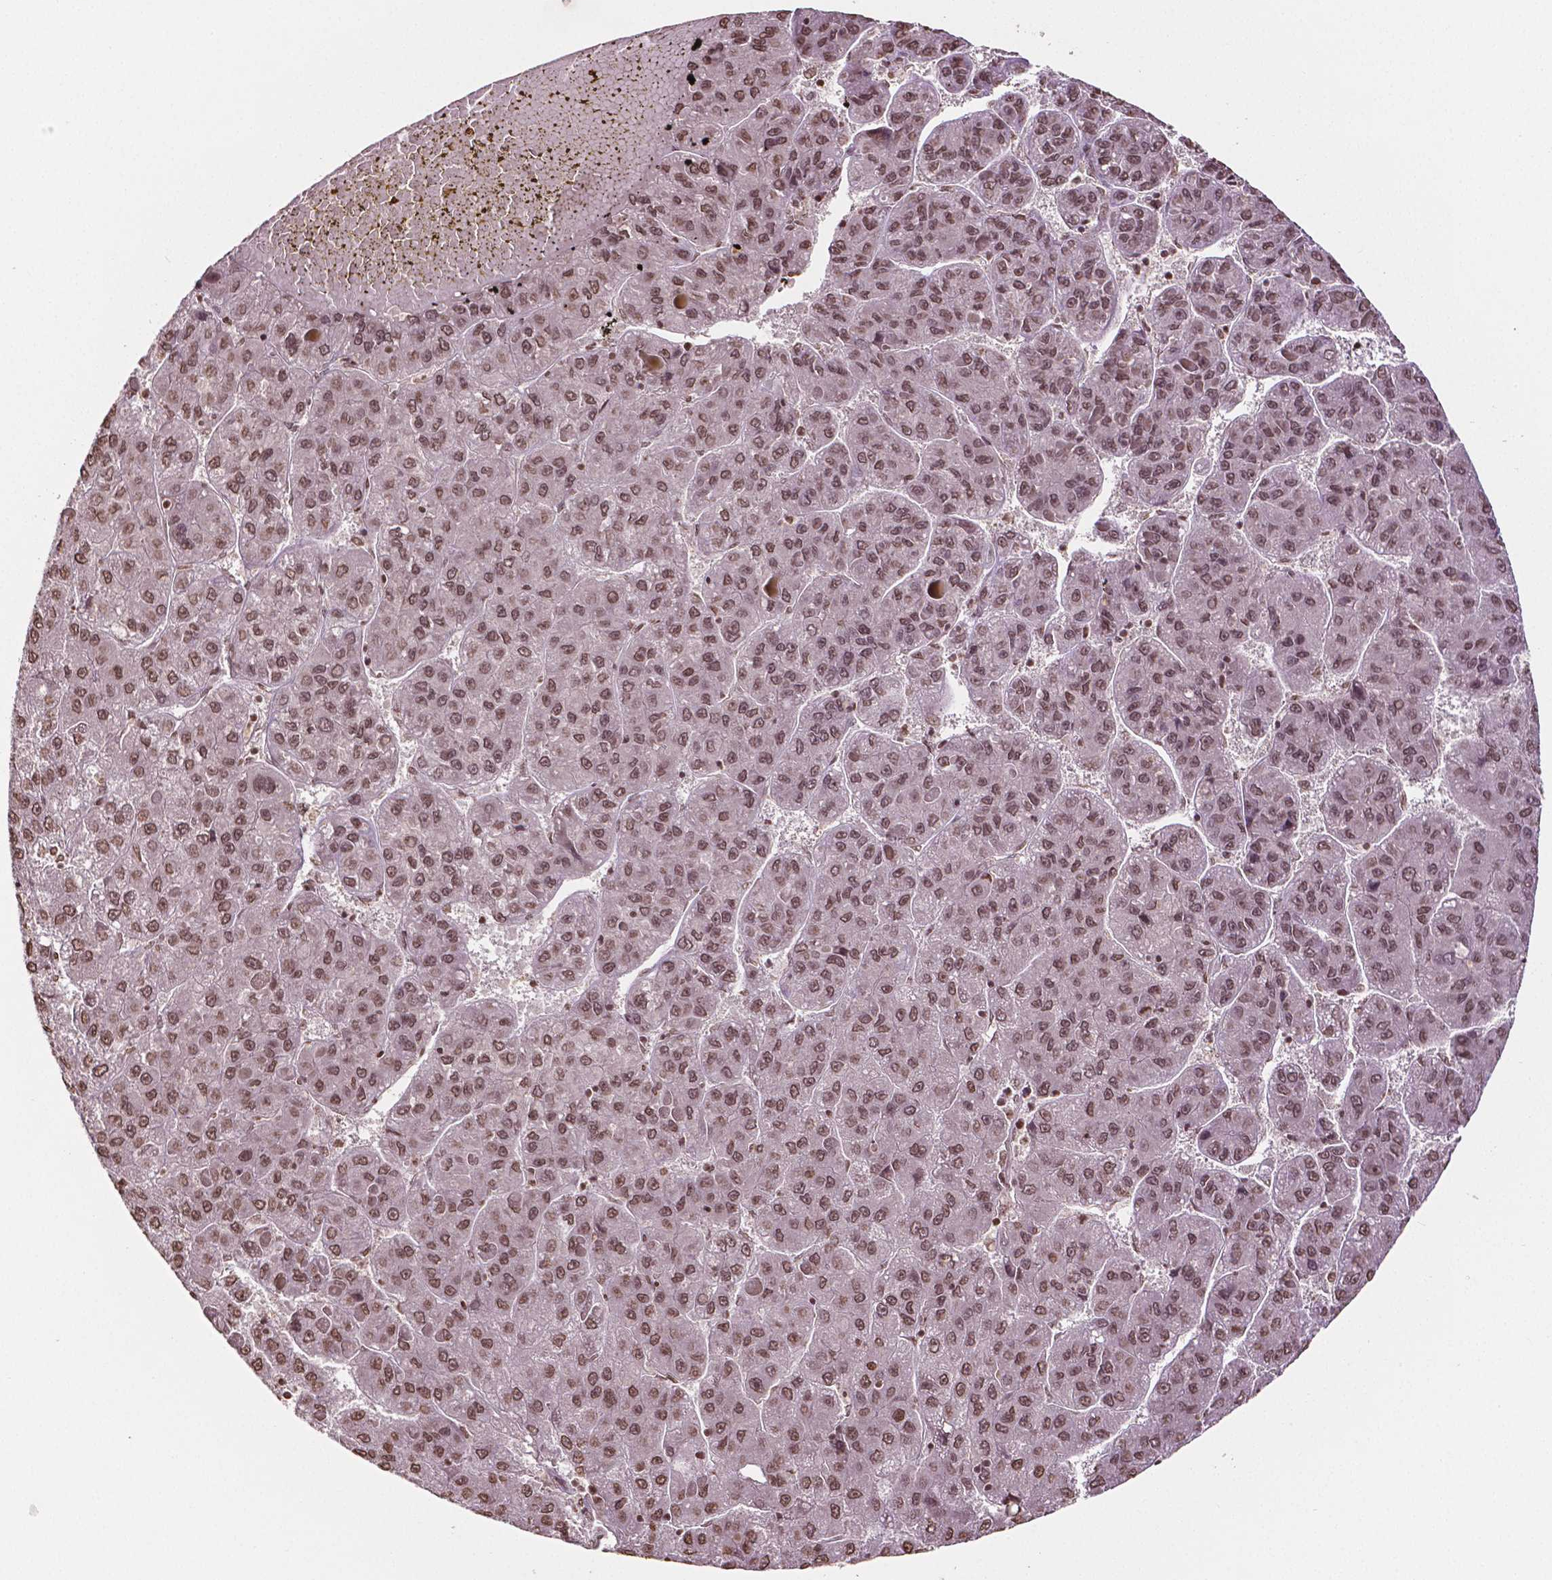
{"staining": {"intensity": "moderate", "quantity": ">75%", "location": "nuclear"}, "tissue": "liver cancer", "cell_type": "Tumor cells", "image_type": "cancer", "snomed": [{"axis": "morphology", "description": "Carcinoma, Hepatocellular, NOS"}, {"axis": "topography", "description": "Liver"}], "caption": "IHC histopathology image of neoplastic tissue: liver hepatocellular carcinoma stained using immunohistochemistry displays medium levels of moderate protein expression localized specifically in the nuclear of tumor cells, appearing as a nuclear brown color.", "gene": "DEK", "patient": {"sex": "female", "age": 82}}